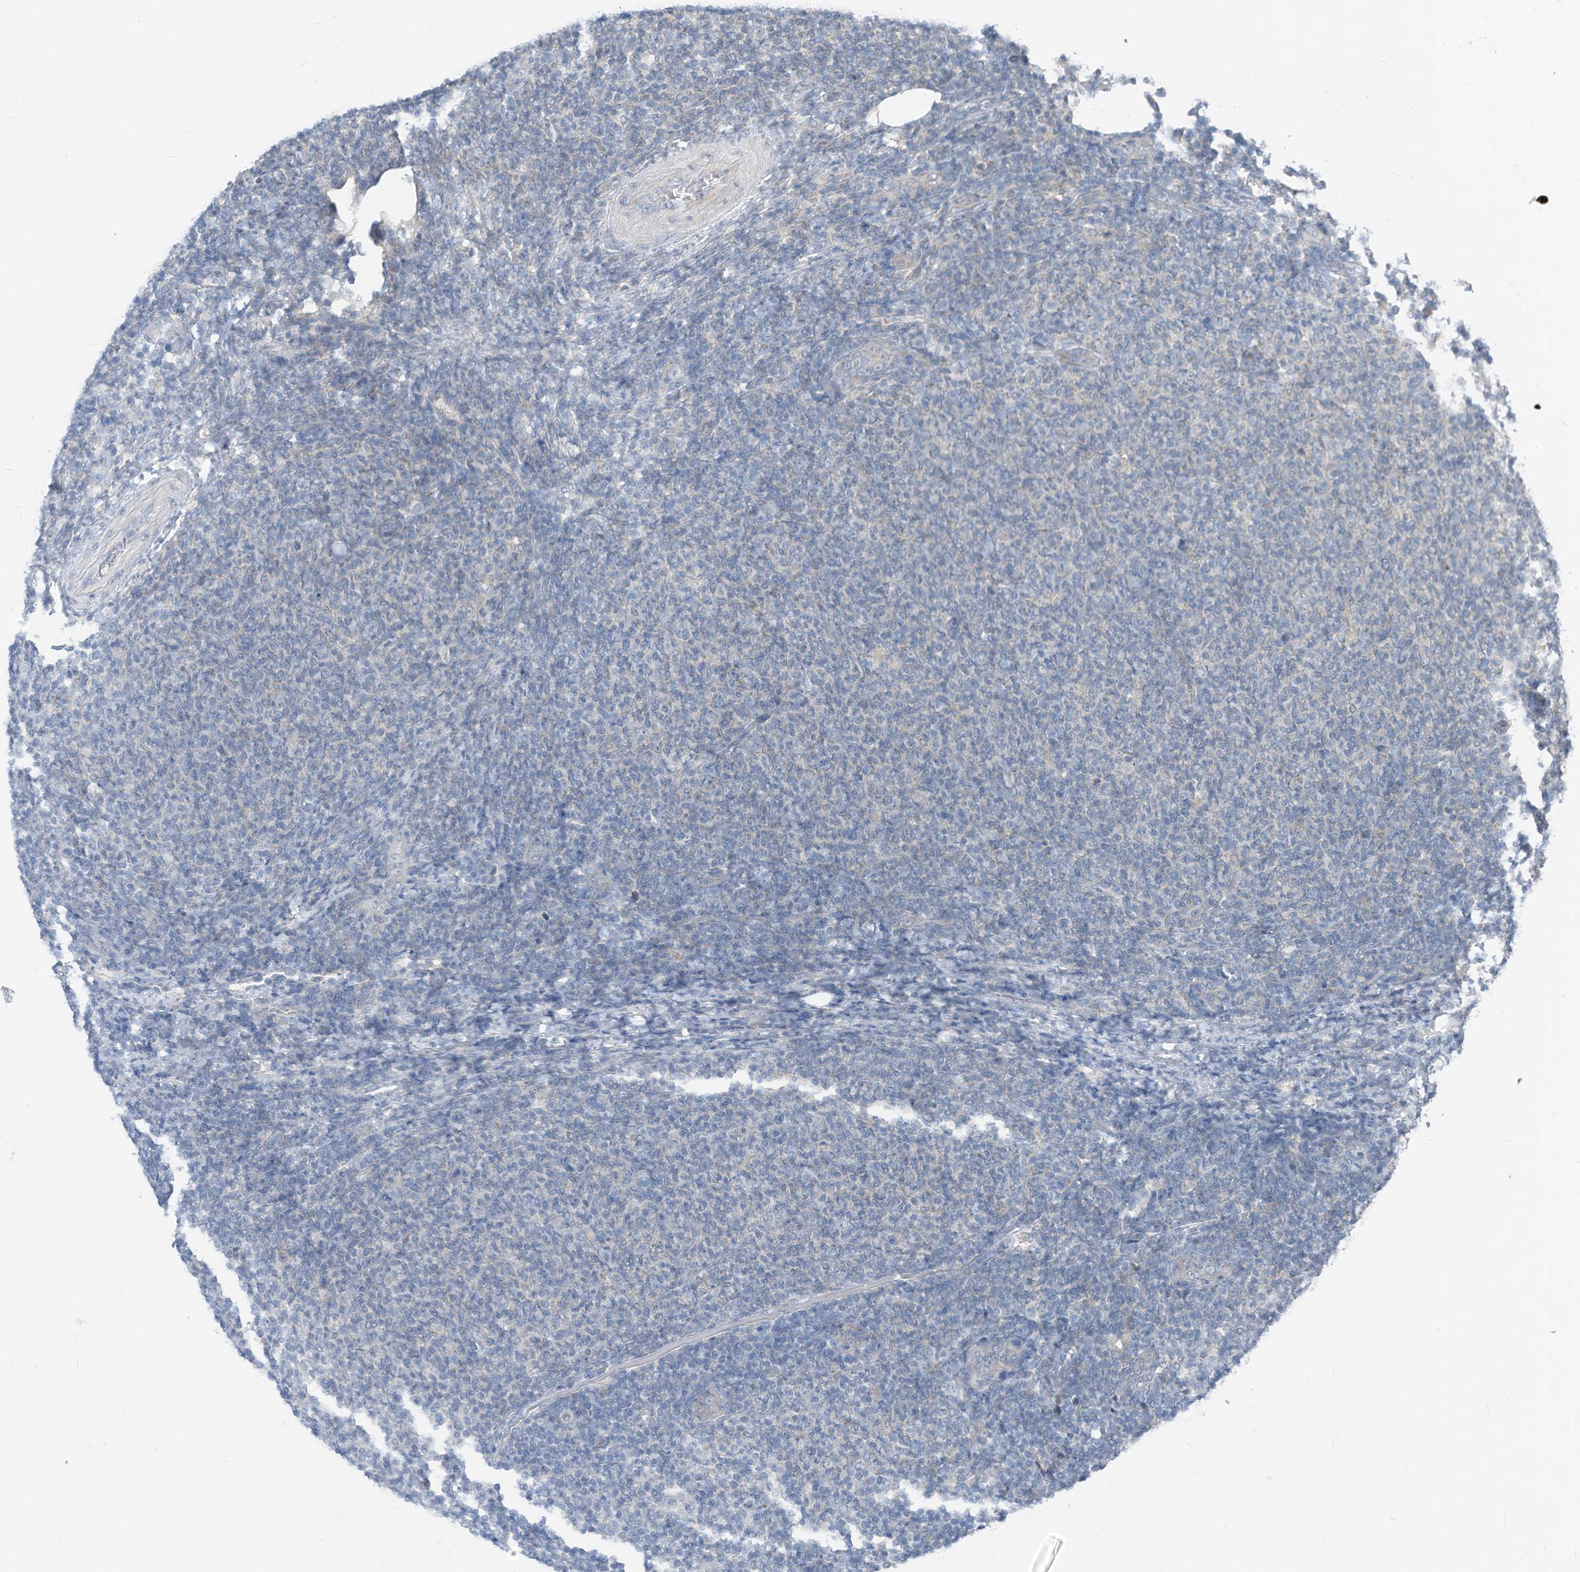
{"staining": {"intensity": "negative", "quantity": "none", "location": "none"}, "tissue": "lymphoma", "cell_type": "Tumor cells", "image_type": "cancer", "snomed": [{"axis": "morphology", "description": "Malignant lymphoma, non-Hodgkin's type, Low grade"}, {"axis": "topography", "description": "Lymph node"}], "caption": "This histopathology image is of lymphoma stained with immunohistochemistry (IHC) to label a protein in brown with the nuclei are counter-stained blue. There is no staining in tumor cells.", "gene": "LDAH", "patient": {"sex": "male", "age": 66}}